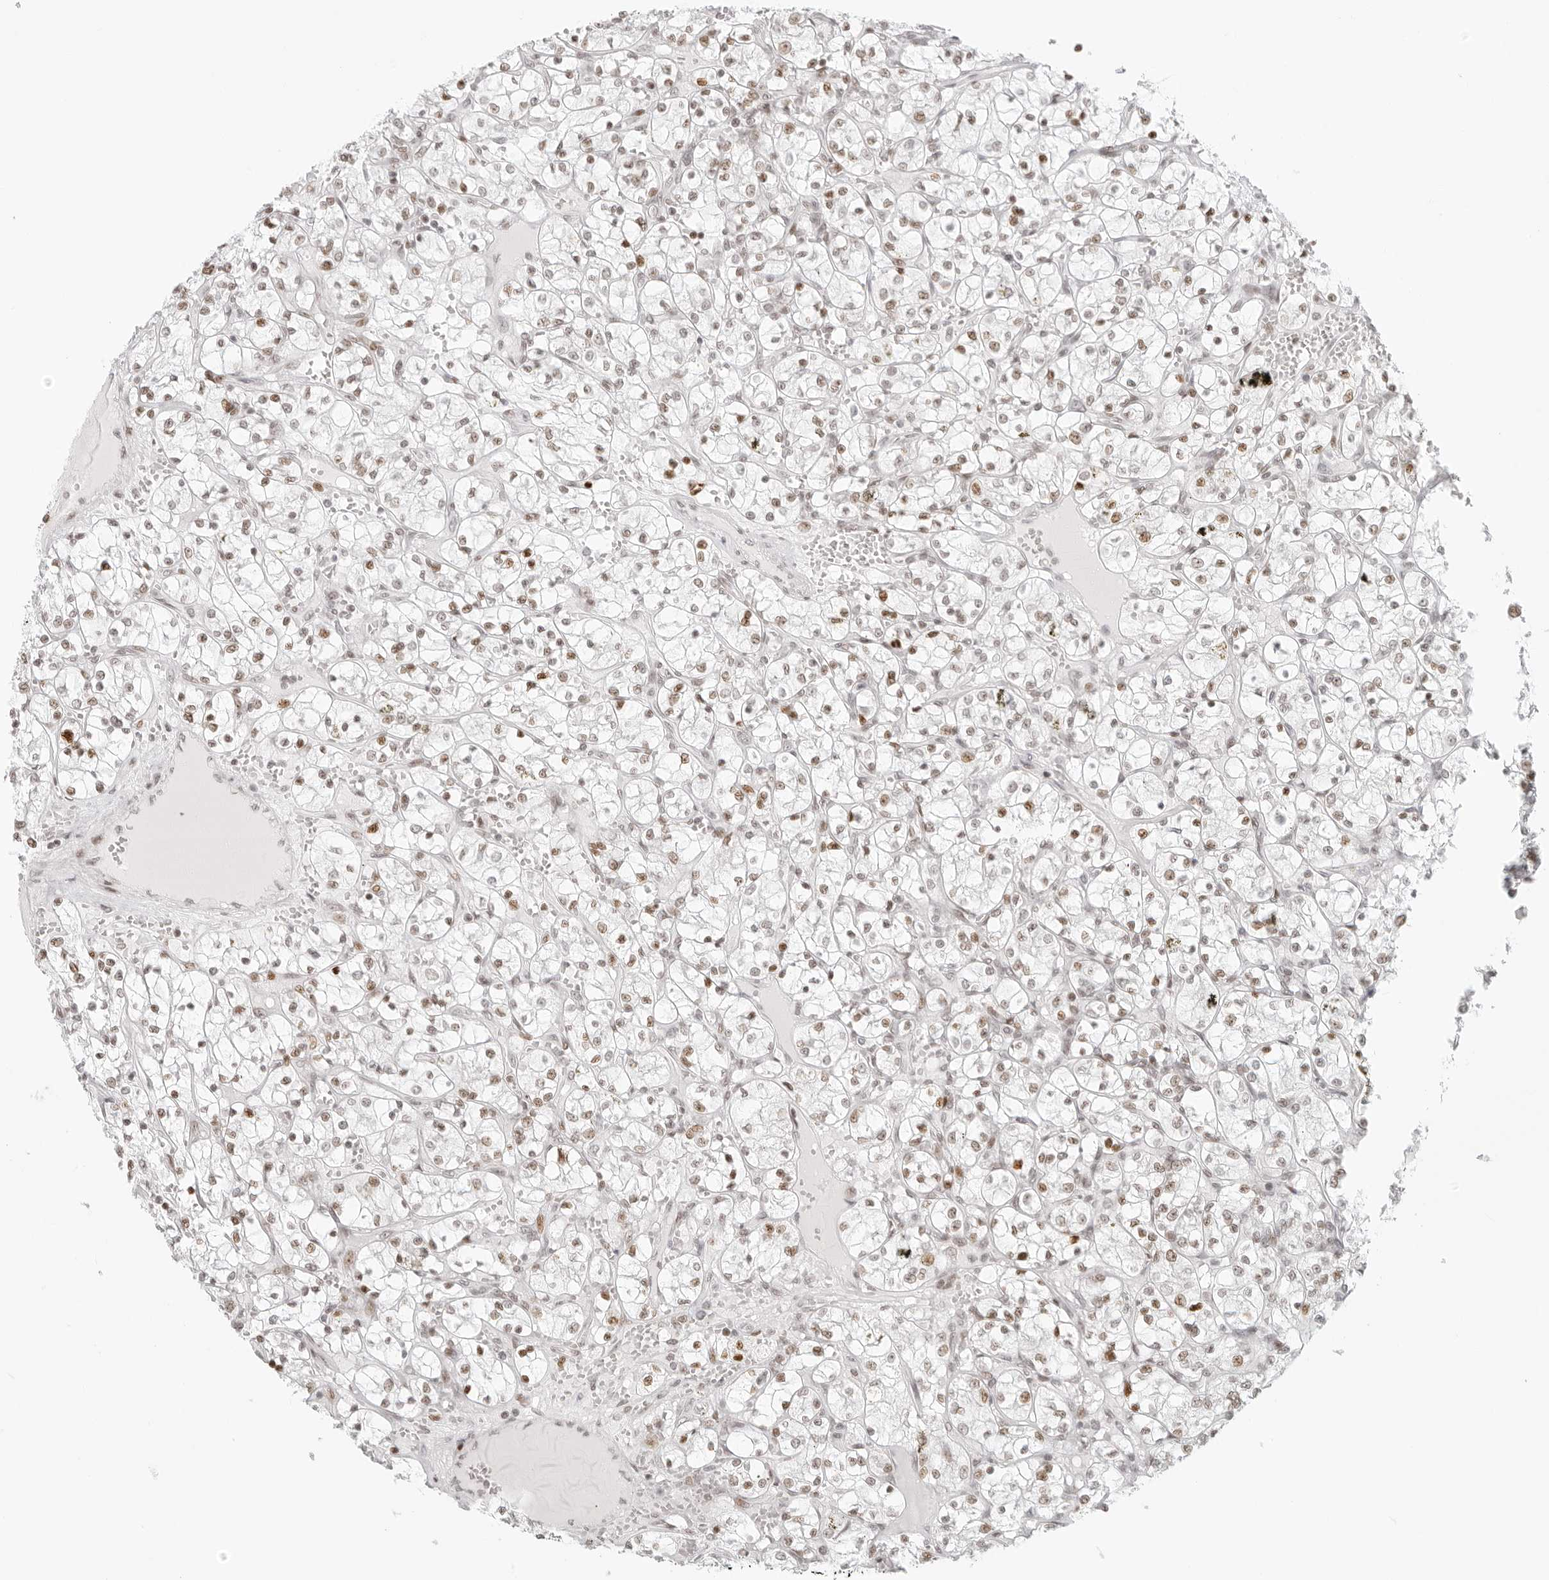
{"staining": {"intensity": "moderate", "quantity": "25%-75%", "location": "nuclear"}, "tissue": "renal cancer", "cell_type": "Tumor cells", "image_type": "cancer", "snomed": [{"axis": "morphology", "description": "Adenocarcinoma, NOS"}, {"axis": "topography", "description": "Kidney"}], "caption": "Human renal cancer (adenocarcinoma) stained for a protein (brown) shows moderate nuclear positive expression in about 25%-75% of tumor cells.", "gene": "RCC1", "patient": {"sex": "female", "age": 69}}